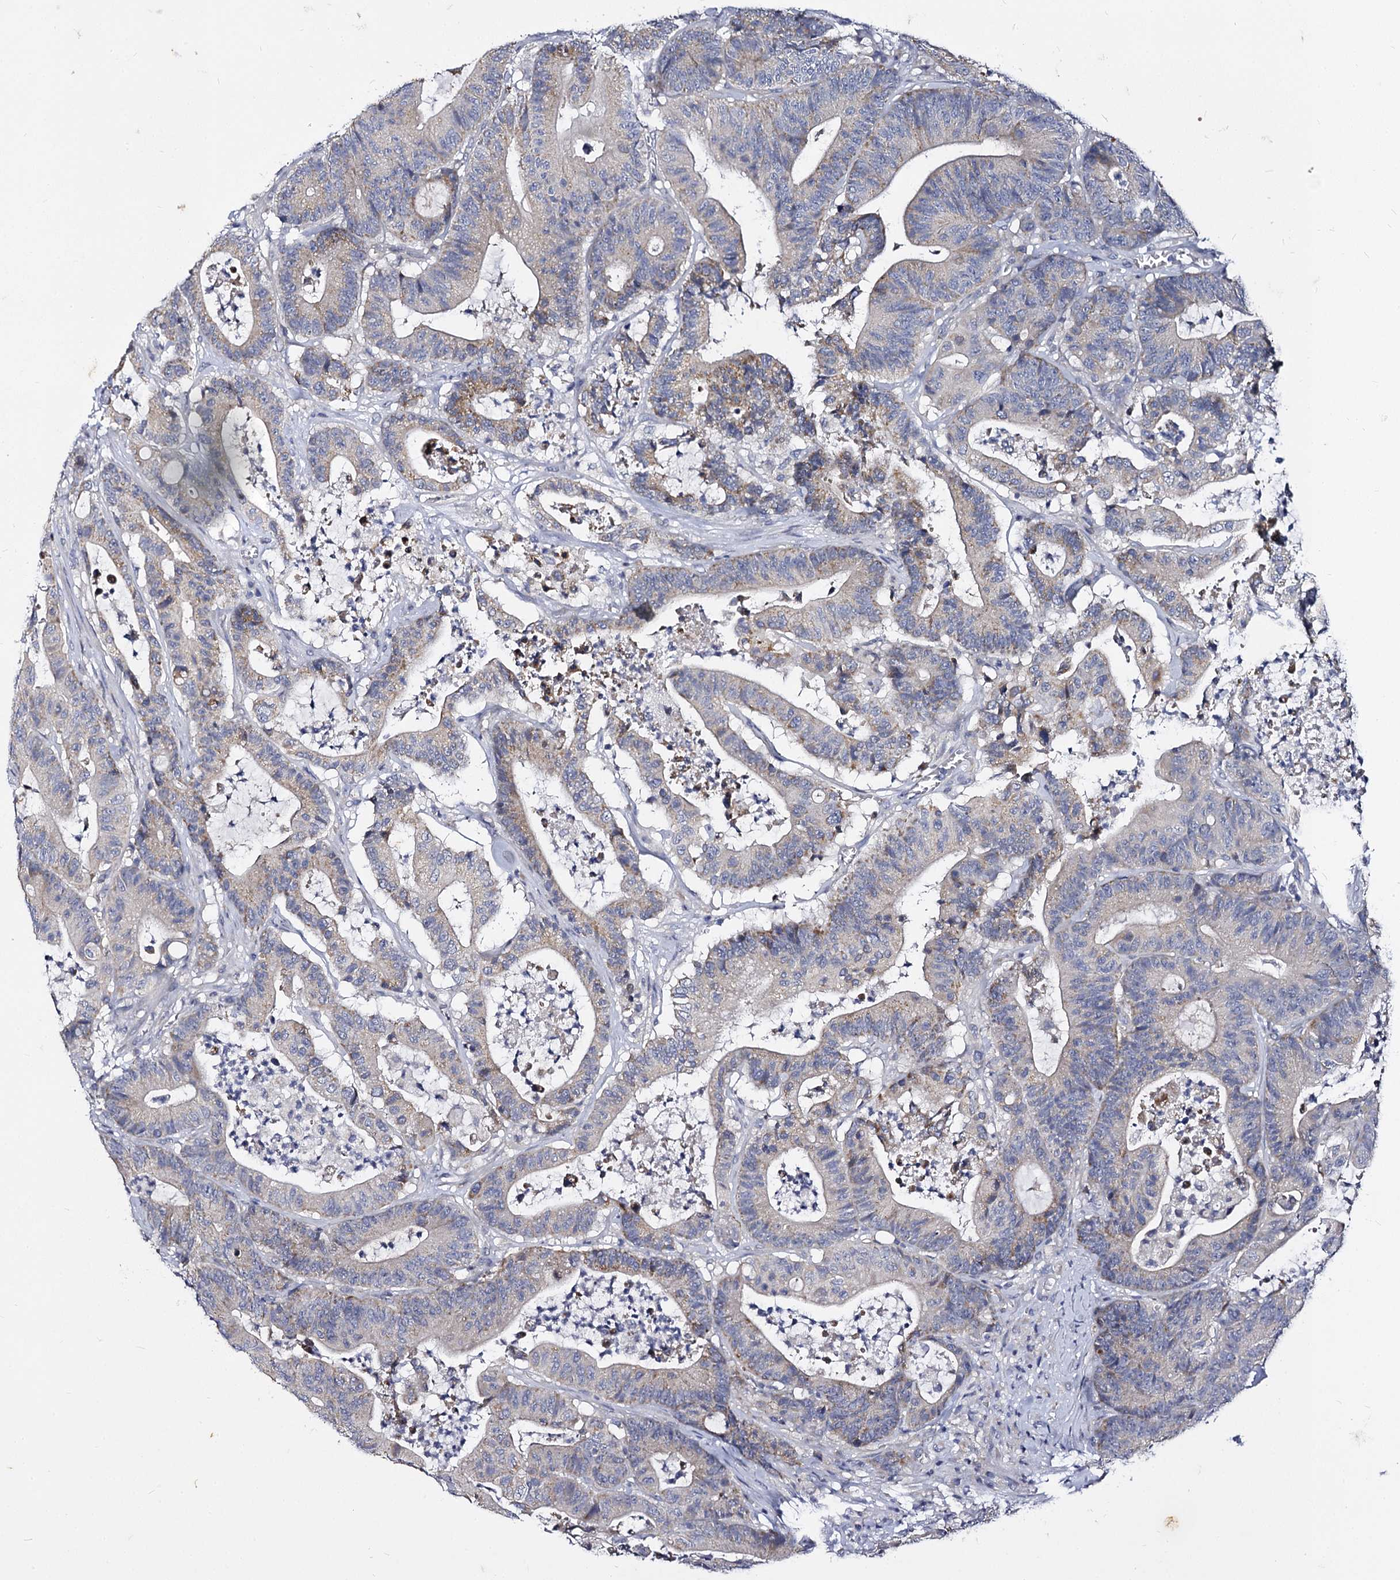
{"staining": {"intensity": "weak", "quantity": "<25%", "location": "cytoplasmic/membranous"}, "tissue": "colorectal cancer", "cell_type": "Tumor cells", "image_type": "cancer", "snomed": [{"axis": "morphology", "description": "Adenocarcinoma, NOS"}, {"axis": "topography", "description": "Colon"}], "caption": "Immunohistochemistry of adenocarcinoma (colorectal) demonstrates no positivity in tumor cells. The staining is performed using DAB brown chromogen with nuclei counter-stained in using hematoxylin.", "gene": "PANX2", "patient": {"sex": "female", "age": 84}}